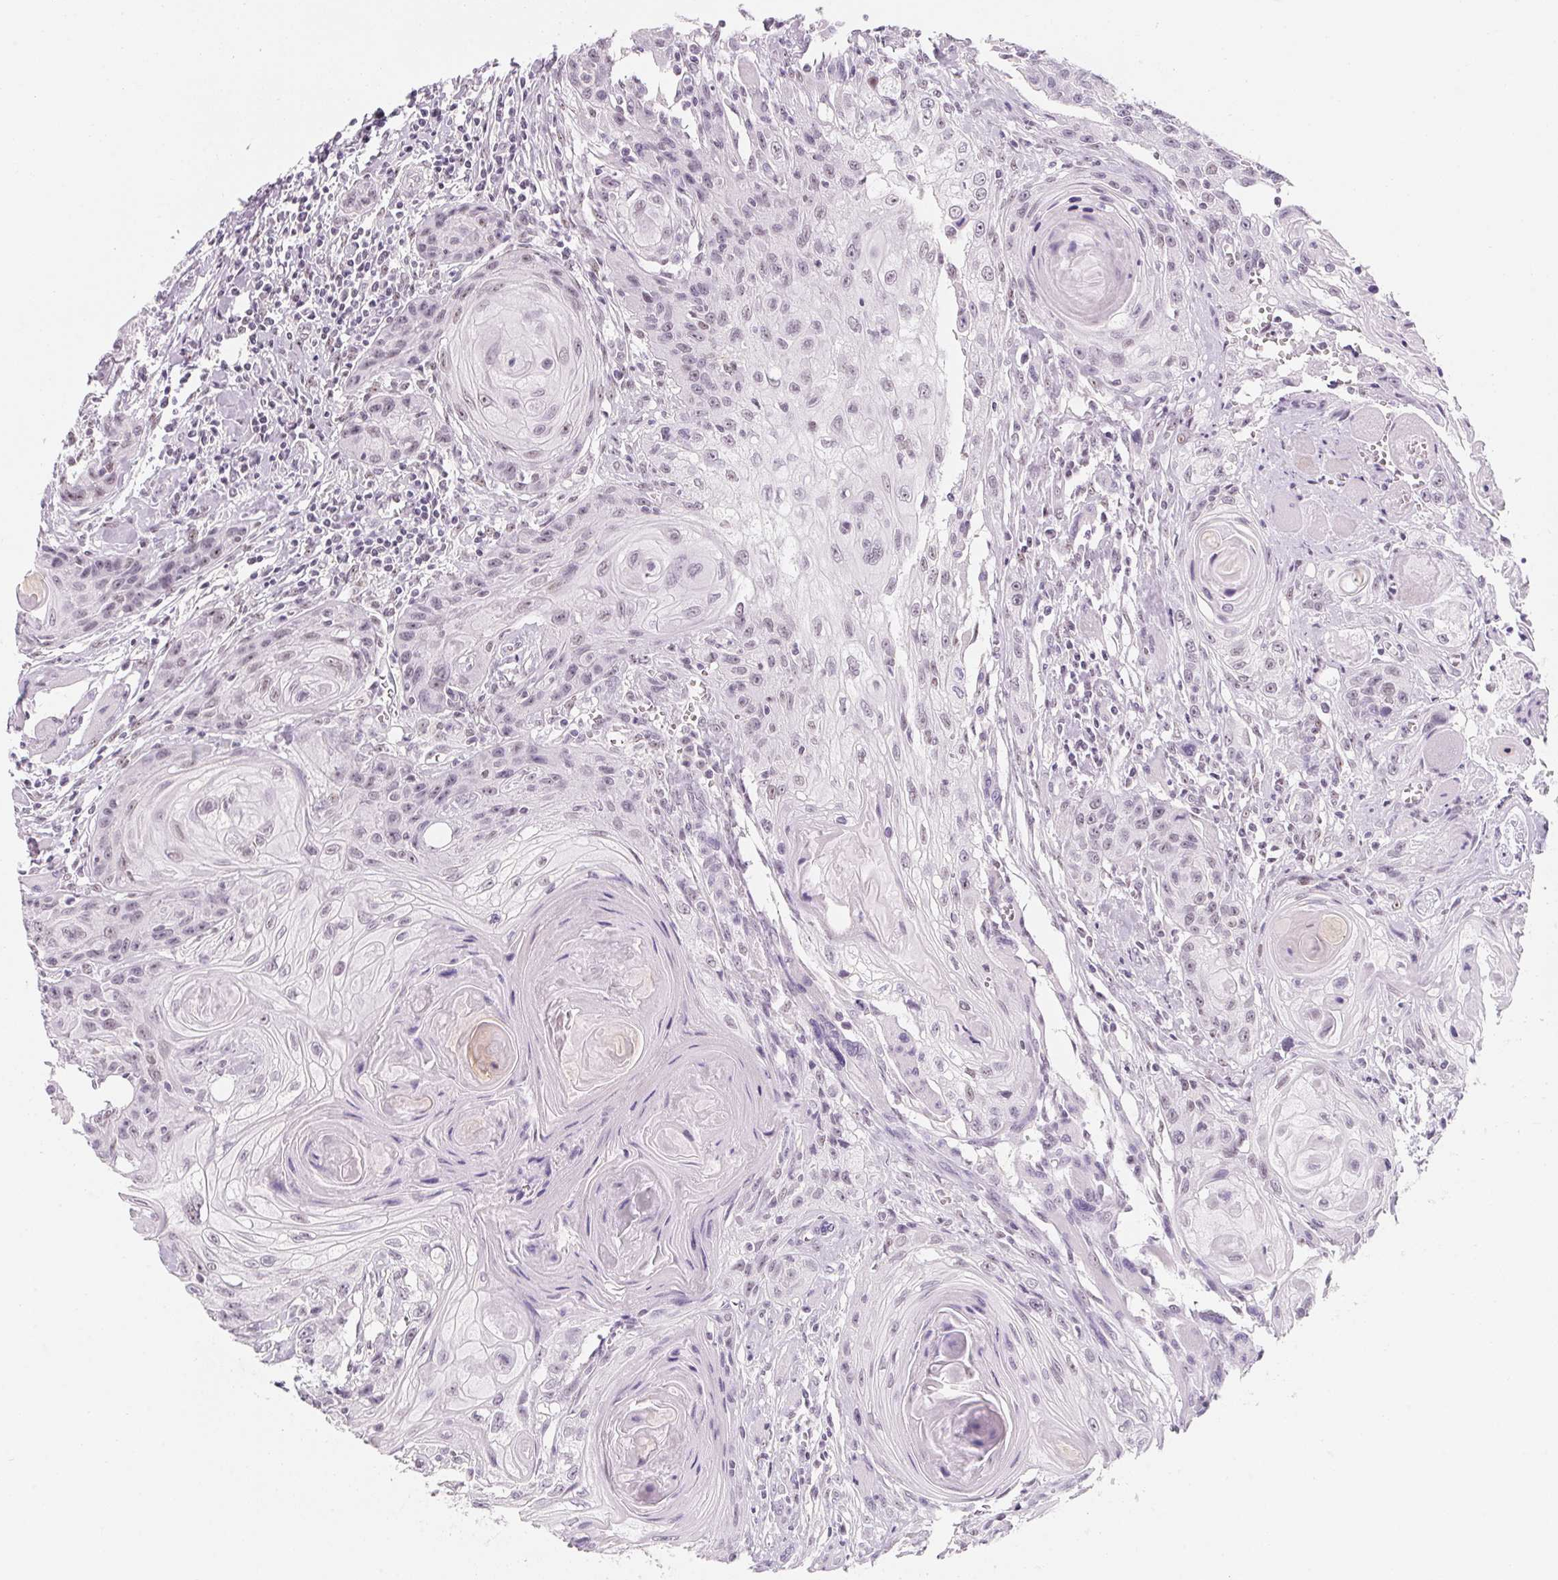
{"staining": {"intensity": "negative", "quantity": "none", "location": "none"}, "tissue": "head and neck cancer", "cell_type": "Tumor cells", "image_type": "cancer", "snomed": [{"axis": "morphology", "description": "Squamous cell carcinoma, NOS"}, {"axis": "topography", "description": "Oral tissue"}, {"axis": "topography", "description": "Head-Neck"}], "caption": "A high-resolution histopathology image shows immunohistochemistry (IHC) staining of head and neck cancer, which shows no significant staining in tumor cells.", "gene": "ZIC4", "patient": {"sex": "male", "age": 58}}